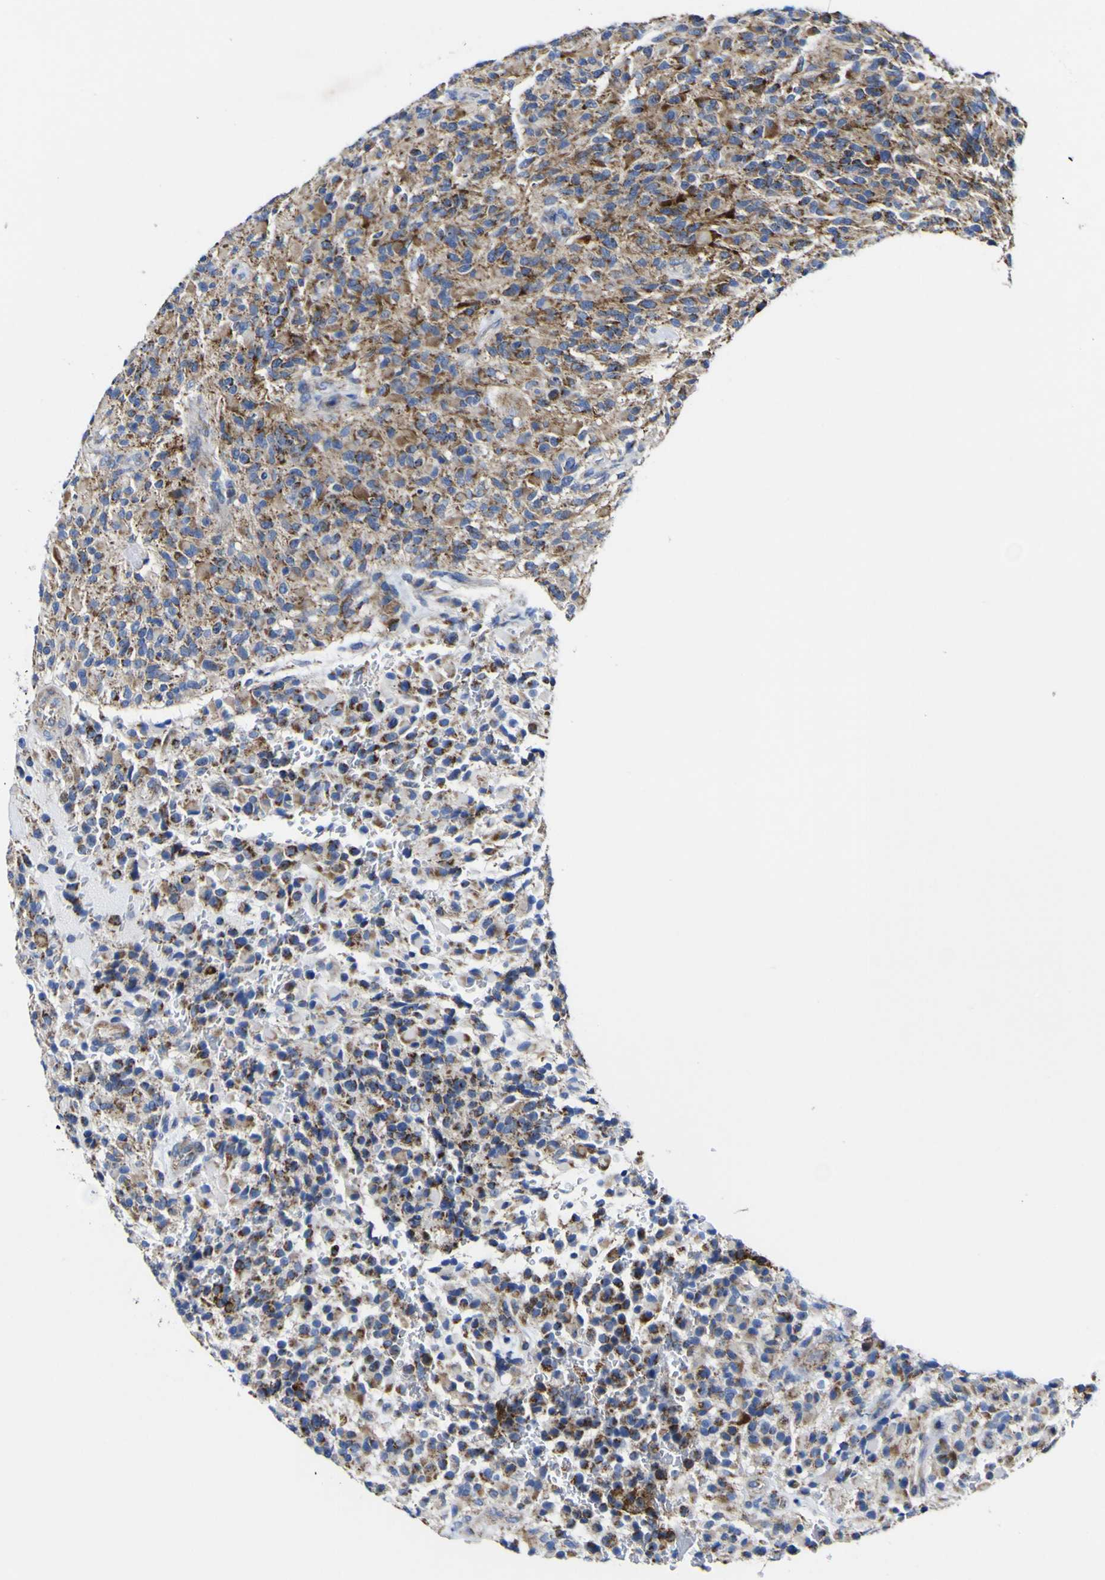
{"staining": {"intensity": "moderate", "quantity": ">75%", "location": "cytoplasmic/membranous"}, "tissue": "glioma", "cell_type": "Tumor cells", "image_type": "cancer", "snomed": [{"axis": "morphology", "description": "Glioma, malignant, High grade"}, {"axis": "topography", "description": "Brain"}], "caption": "A micrograph of glioma stained for a protein shows moderate cytoplasmic/membranous brown staining in tumor cells.", "gene": "CCDC90B", "patient": {"sex": "male", "age": 71}}